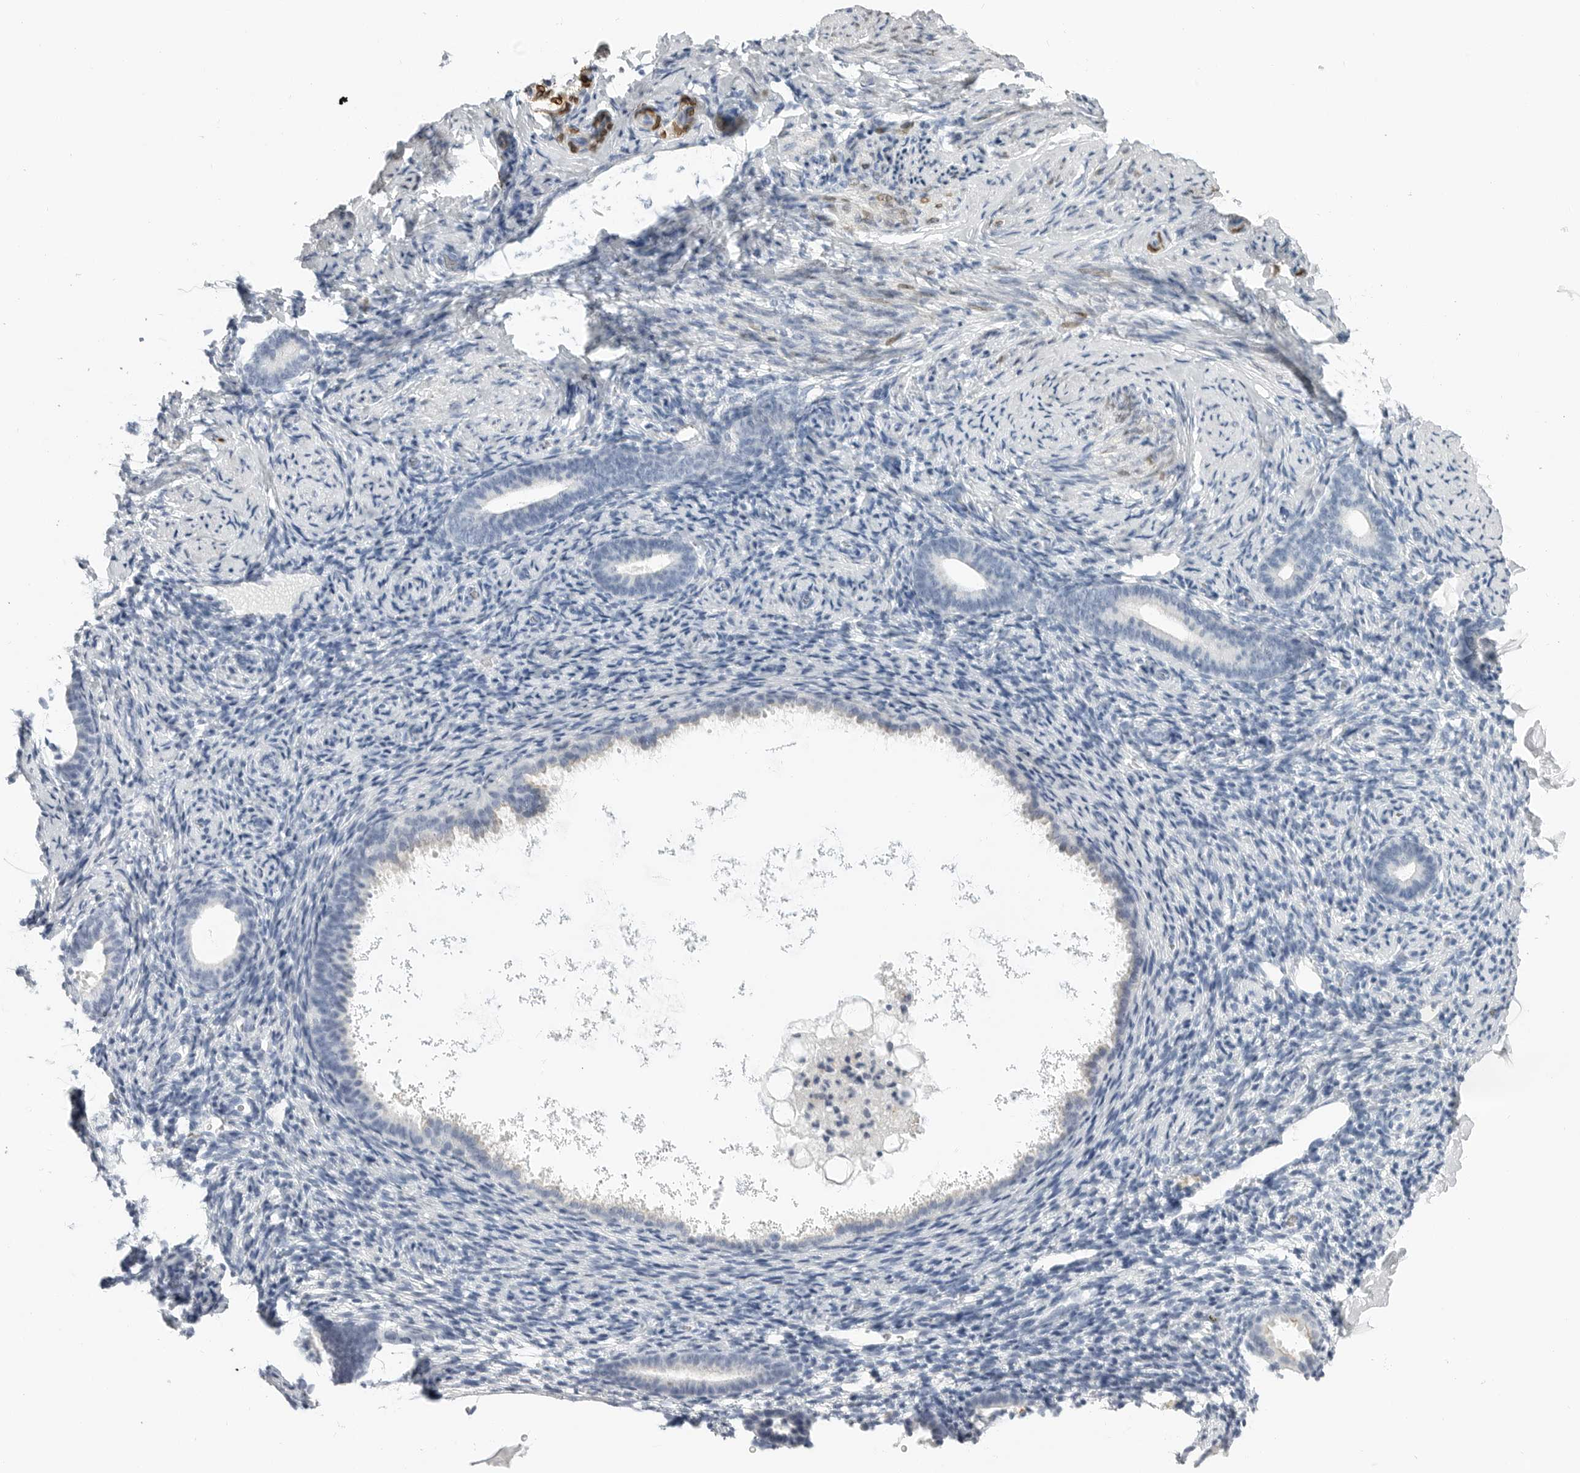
{"staining": {"intensity": "negative", "quantity": "none", "location": "none"}, "tissue": "endometrium", "cell_type": "Cells in endometrial stroma", "image_type": "normal", "snomed": [{"axis": "morphology", "description": "Normal tissue, NOS"}, {"axis": "topography", "description": "Endometrium"}], "caption": "Immunohistochemical staining of unremarkable endometrium displays no significant expression in cells in endometrial stroma.", "gene": "PLN", "patient": {"sex": "female", "age": 51}}